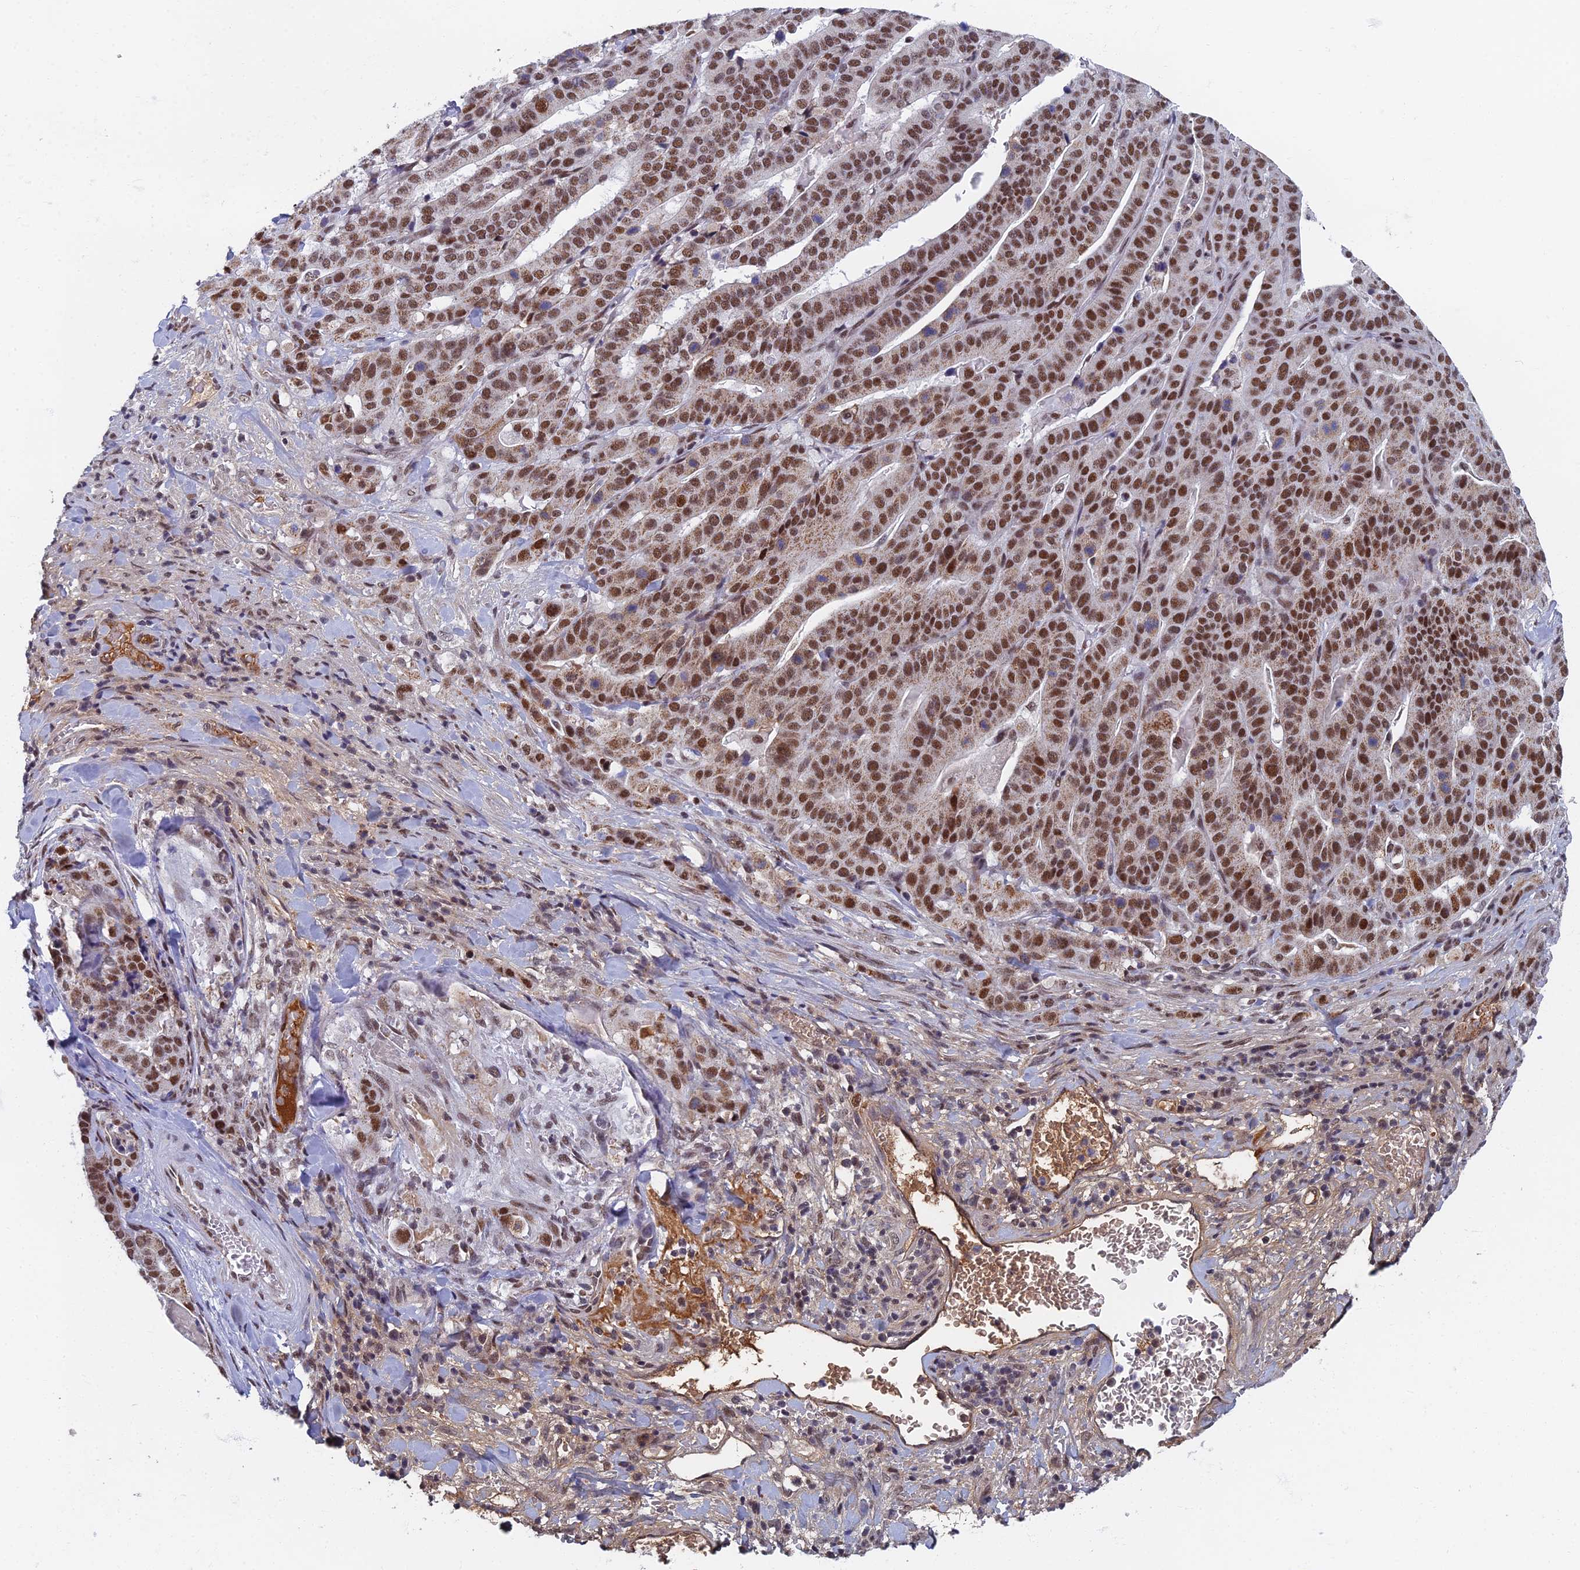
{"staining": {"intensity": "moderate", "quantity": ">75%", "location": "cytoplasmic/membranous,nuclear"}, "tissue": "stomach cancer", "cell_type": "Tumor cells", "image_type": "cancer", "snomed": [{"axis": "morphology", "description": "Adenocarcinoma, NOS"}, {"axis": "topography", "description": "Stomach"}], "caption": "Immunohistochemistry of human stomach cancer (adenocarcinoma) exhibits medium levels of moderate cytoplasmic/membranous and nuclear expression in about >75% of tumor cells.", "gene": "TAF13", "patient": {"sex": "male", "age": 48}}